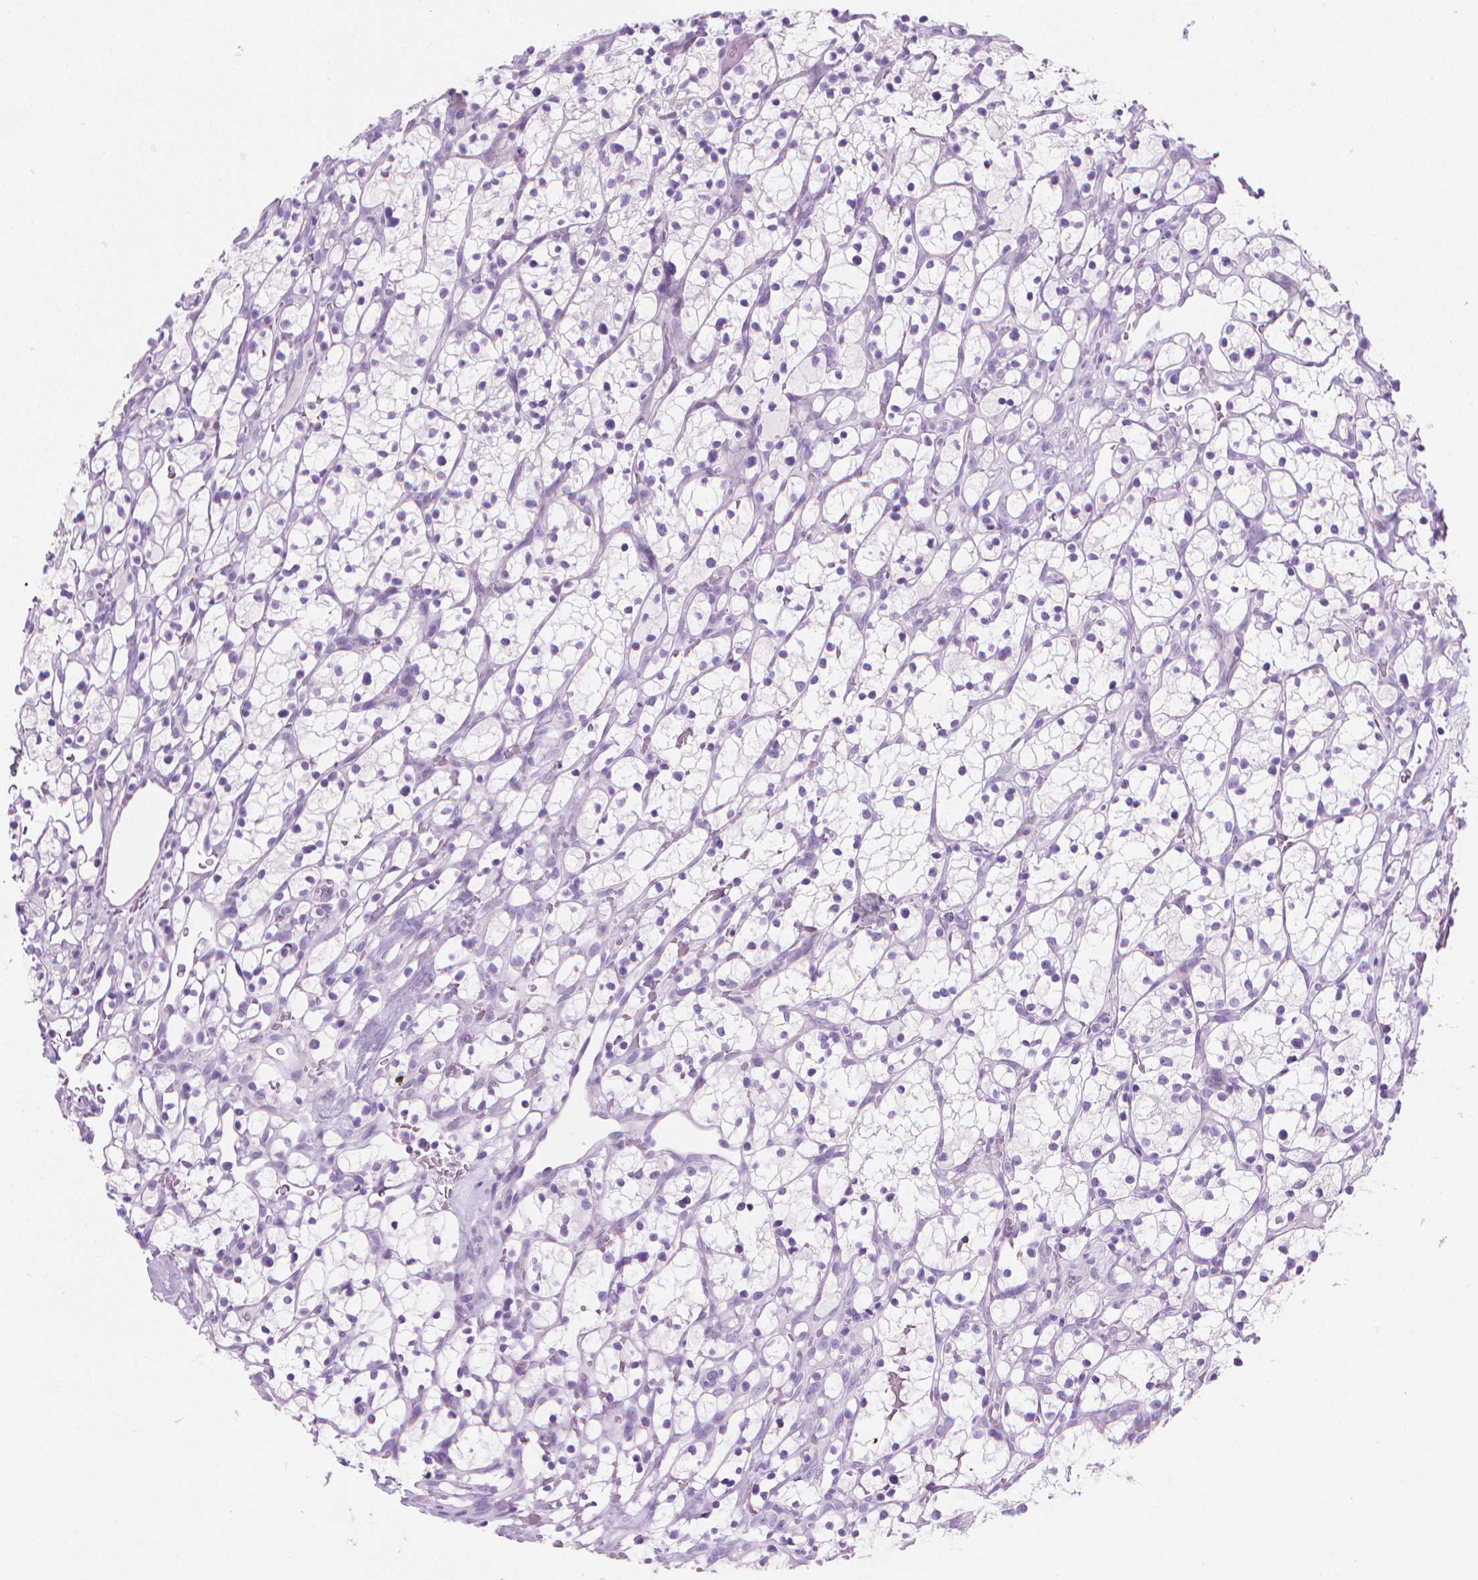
{"staining": {"intensity": "negative", "quantity": "none", "location": "none"}, "tissue": "renal cancer", "cell_type": "Tumor cells", "image_type": "cancer", "snomed": [{"axis": "morphology", "description": "Adenocarcinoma, NOS"}, {"axis": "topography", "description": "Kidney"}], "caption": "Renal cancer was stained to show a protein in brown. There is no significant staining in tumor cells. (DAB (3,3'-diaminobenzidine) immunohistochemistry, high magnification).", "gene": "CFAP52", "patient": {"sex": "female", "age": 64}}